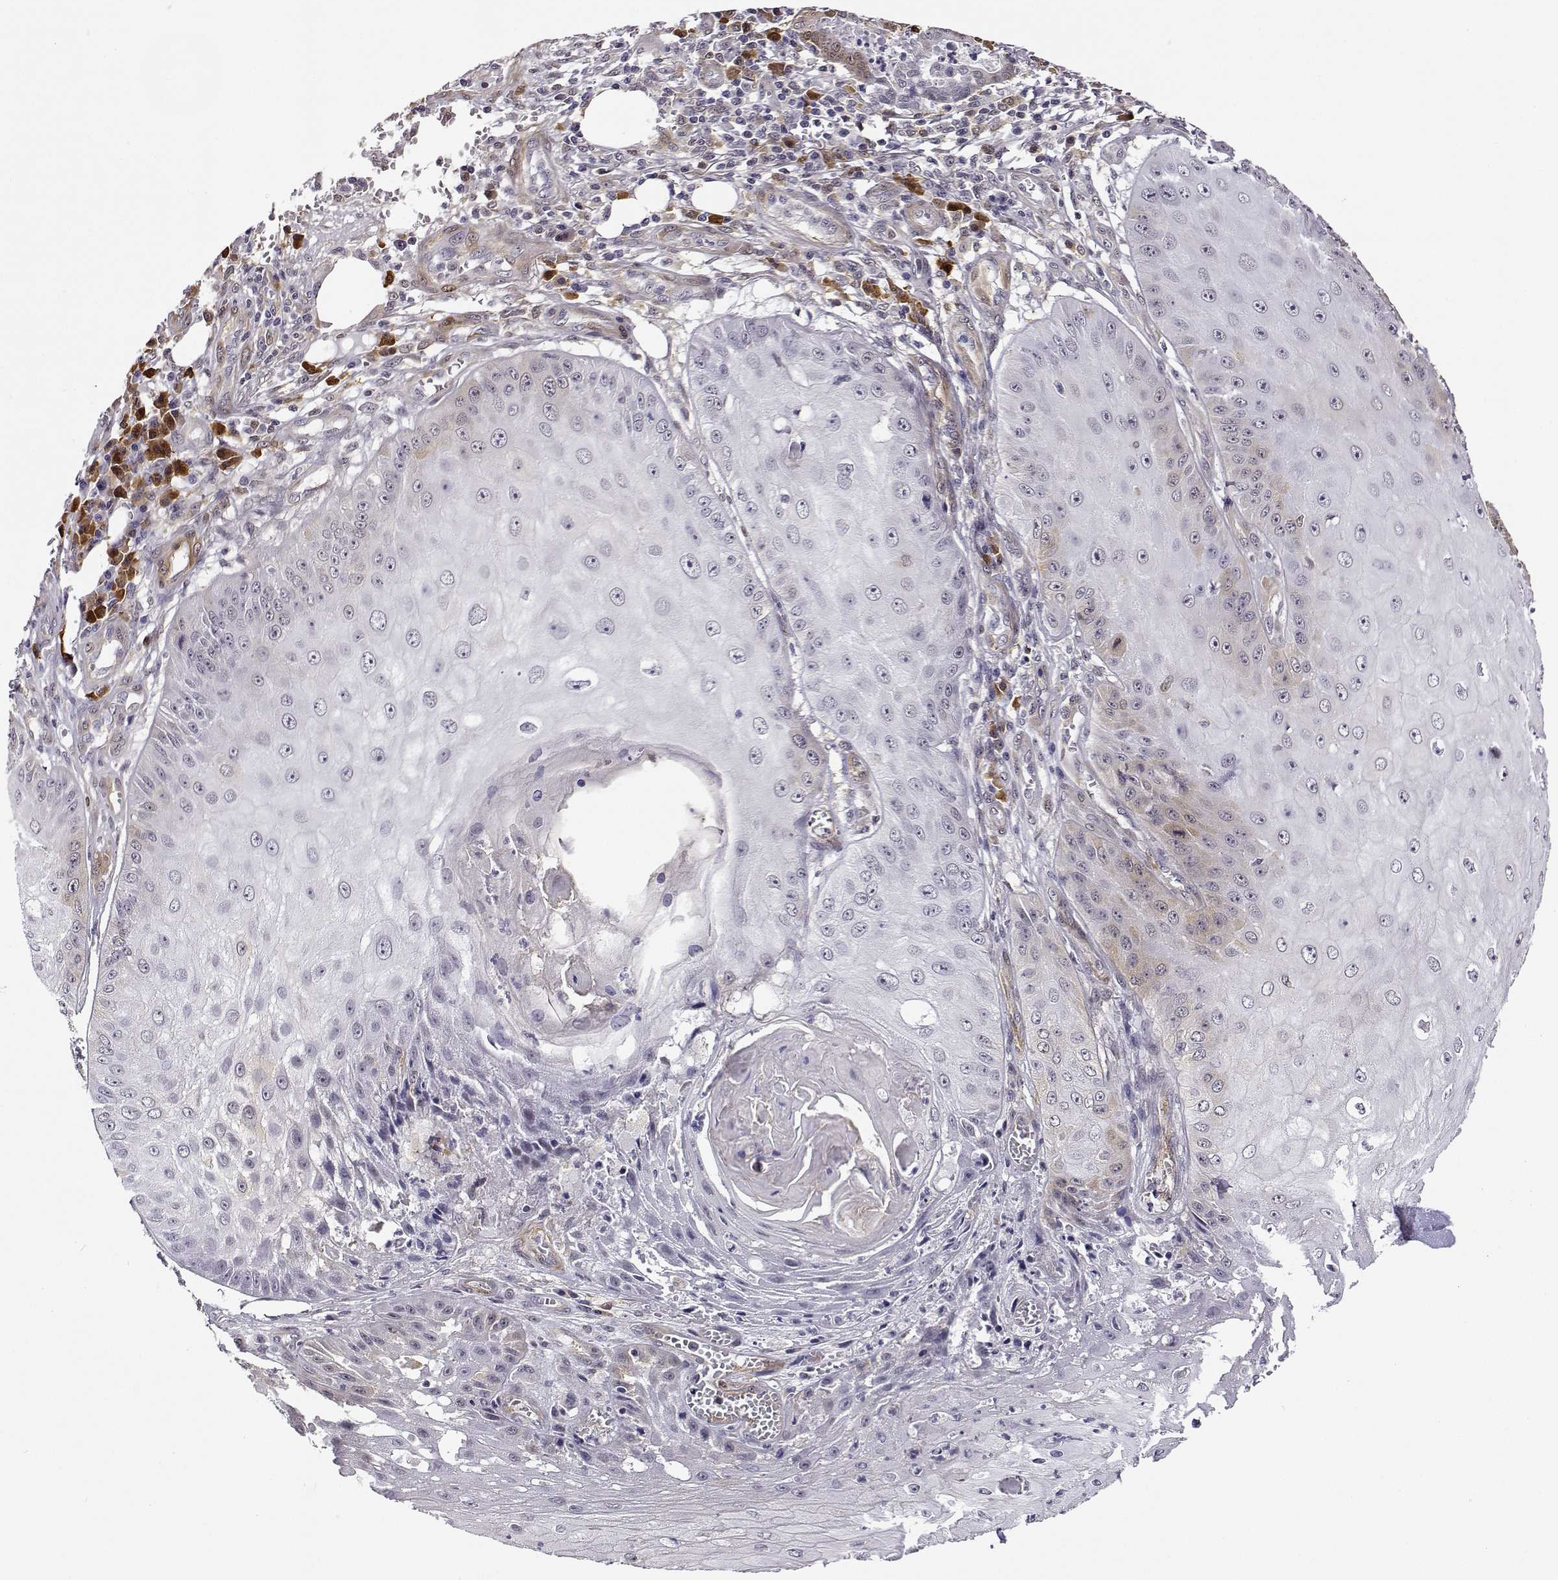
{"staining": {"intensity": "negative", "quantity": "none", "location": "none"}, "tissue": "skin cancer", "cell_type": "Tumor cells", "image_type": "cancer", "snomed": [{"axis": "morphology", "description": "Squamous cell carcinoma, NOS"}, {"axis": "topography", "description": "Skin"}], "caption": "Immunohistochemical staining of human skin squamous cell carcinoma demonstrates no significant staining in tumor cells.", "gene": "PHGDH", "patient": {"sex": "male", "age": 70}}